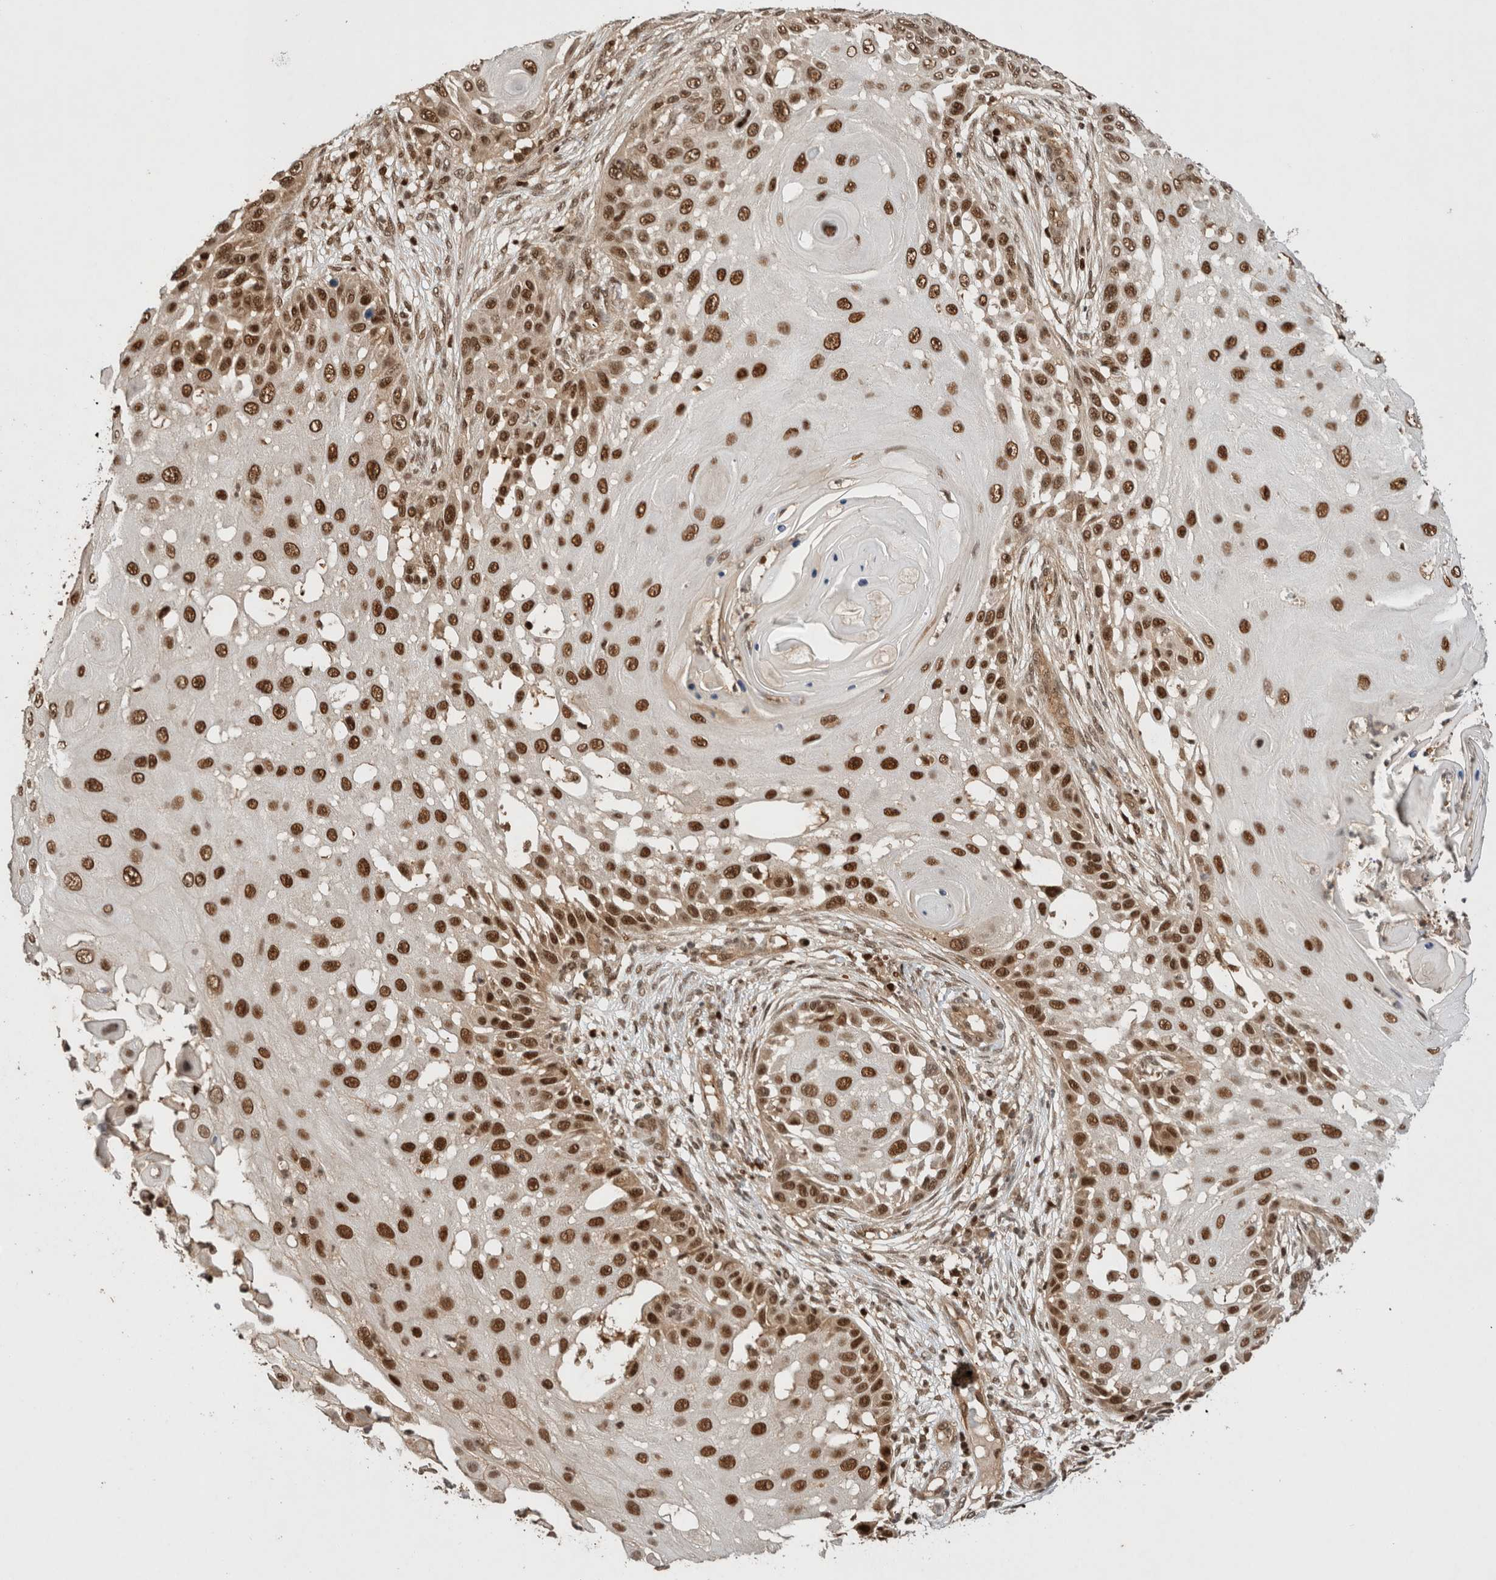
{"staining": {"intensity": "strong", "quantity": ">75%", "location": "nuclear"}, "tissue": "skin cancer", "cell_type": "Tumor cells", "image_type": "cancer", "snomed": [{"axis": "morphology", "description": "Squamous cell carcinoma, NOS"}, {"axis": "topography", "description": "Skin"}], "caption": "Immunohistochemical staining of skin cancer shows high levels of strong nuclear protein positivity in about >75% of tumor cells. The protein of interest is shown in brown color, while the nuclei are stained blue.", "gene": "SNRNP40", "patient": {"sex": "female", "age": 44}}